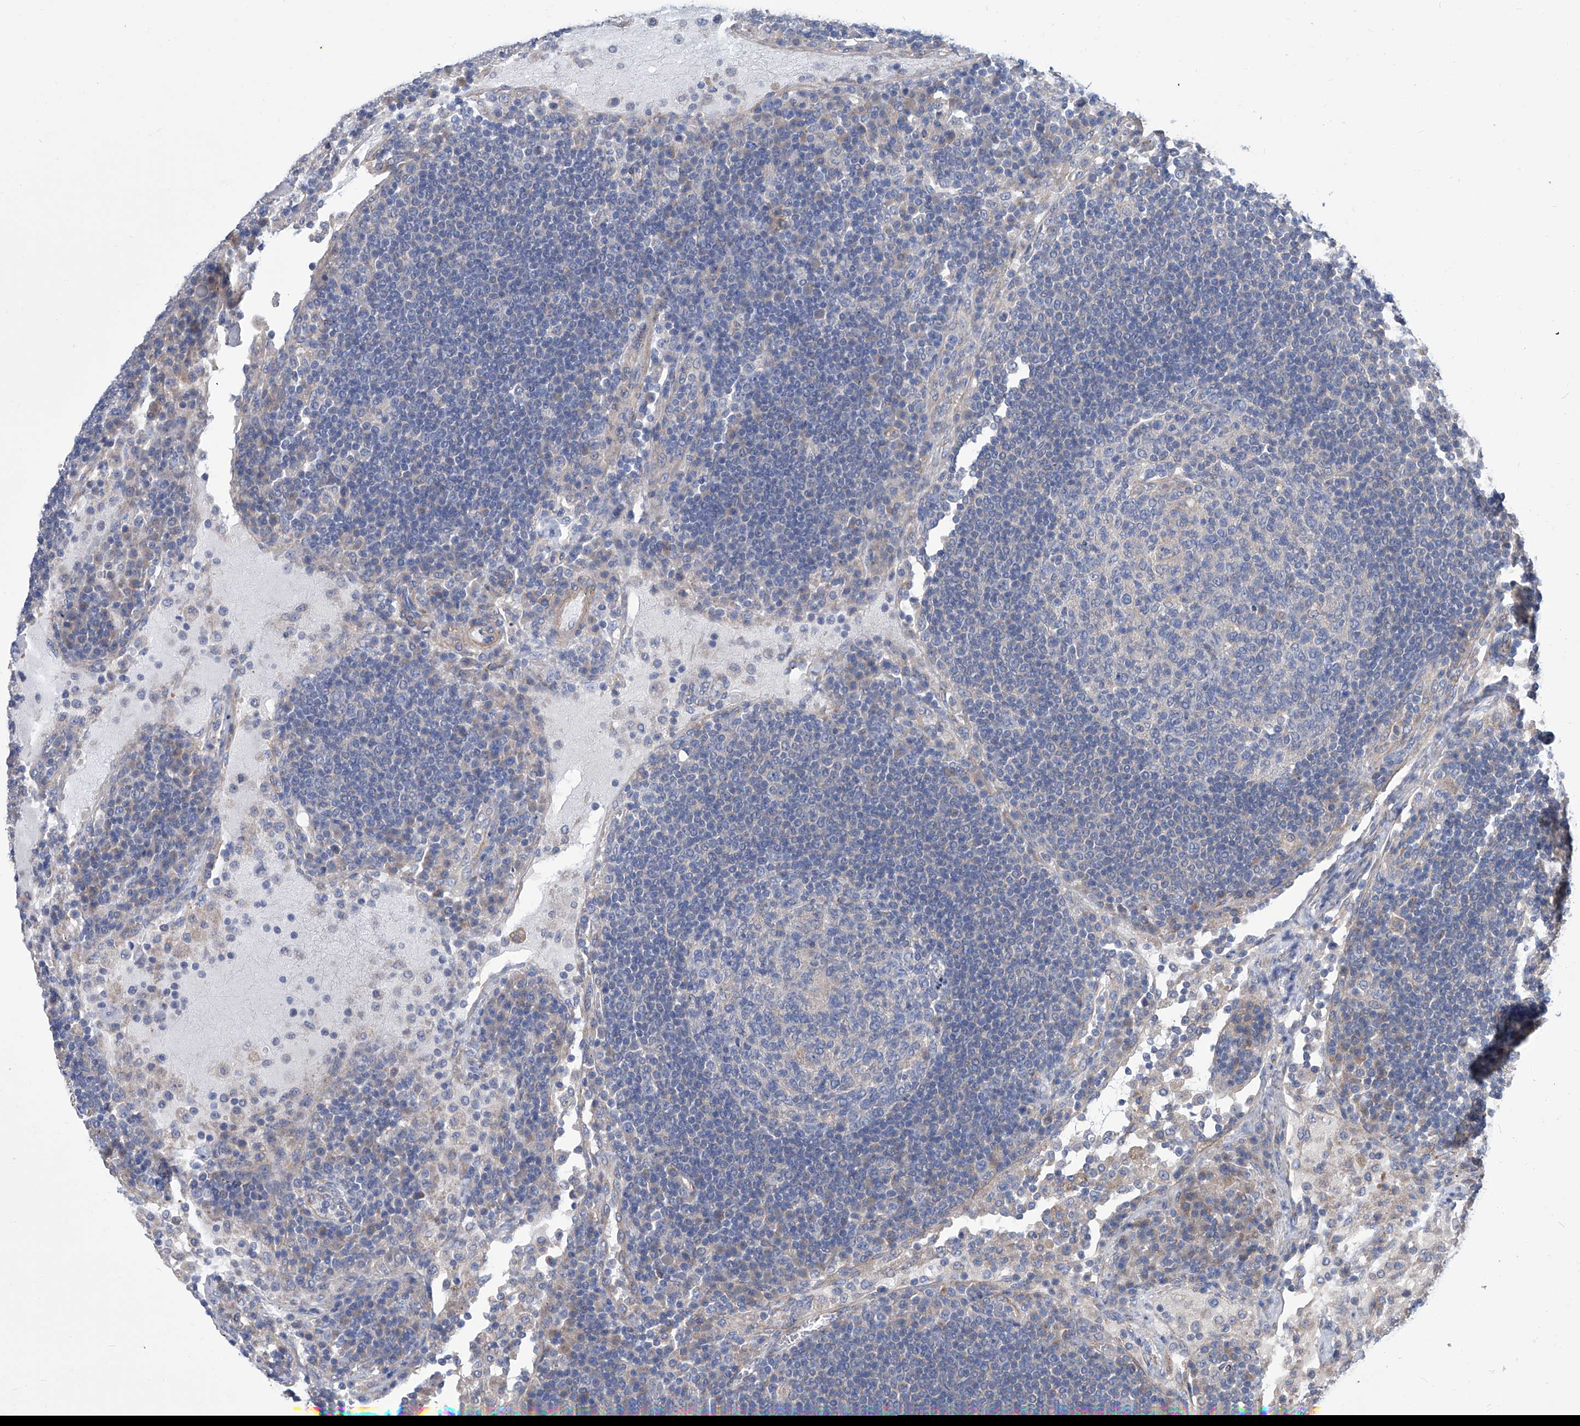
{"staining": {"intensity": "negative", "quantity": "none", "location": "none"}, "tissue": "lymph node", "cell_type": "Germinal center cells", "image_type": "normal", "snomed": [{"axis": "morphology", "description": "Normal tissue, NOS"}, {"axis": "topography", "description": "Lymph node"}], "caption": "Immunohistochemistry (IHC) micrograph of benign lymph node stained for a protein (brown), which exhibits no staining in germinal center cells. (Immunohistochemistry (IHC), brightfield microscopy, high magnification).", "gene": "SMS", "patient": {"sex": "female", "age": 53}}